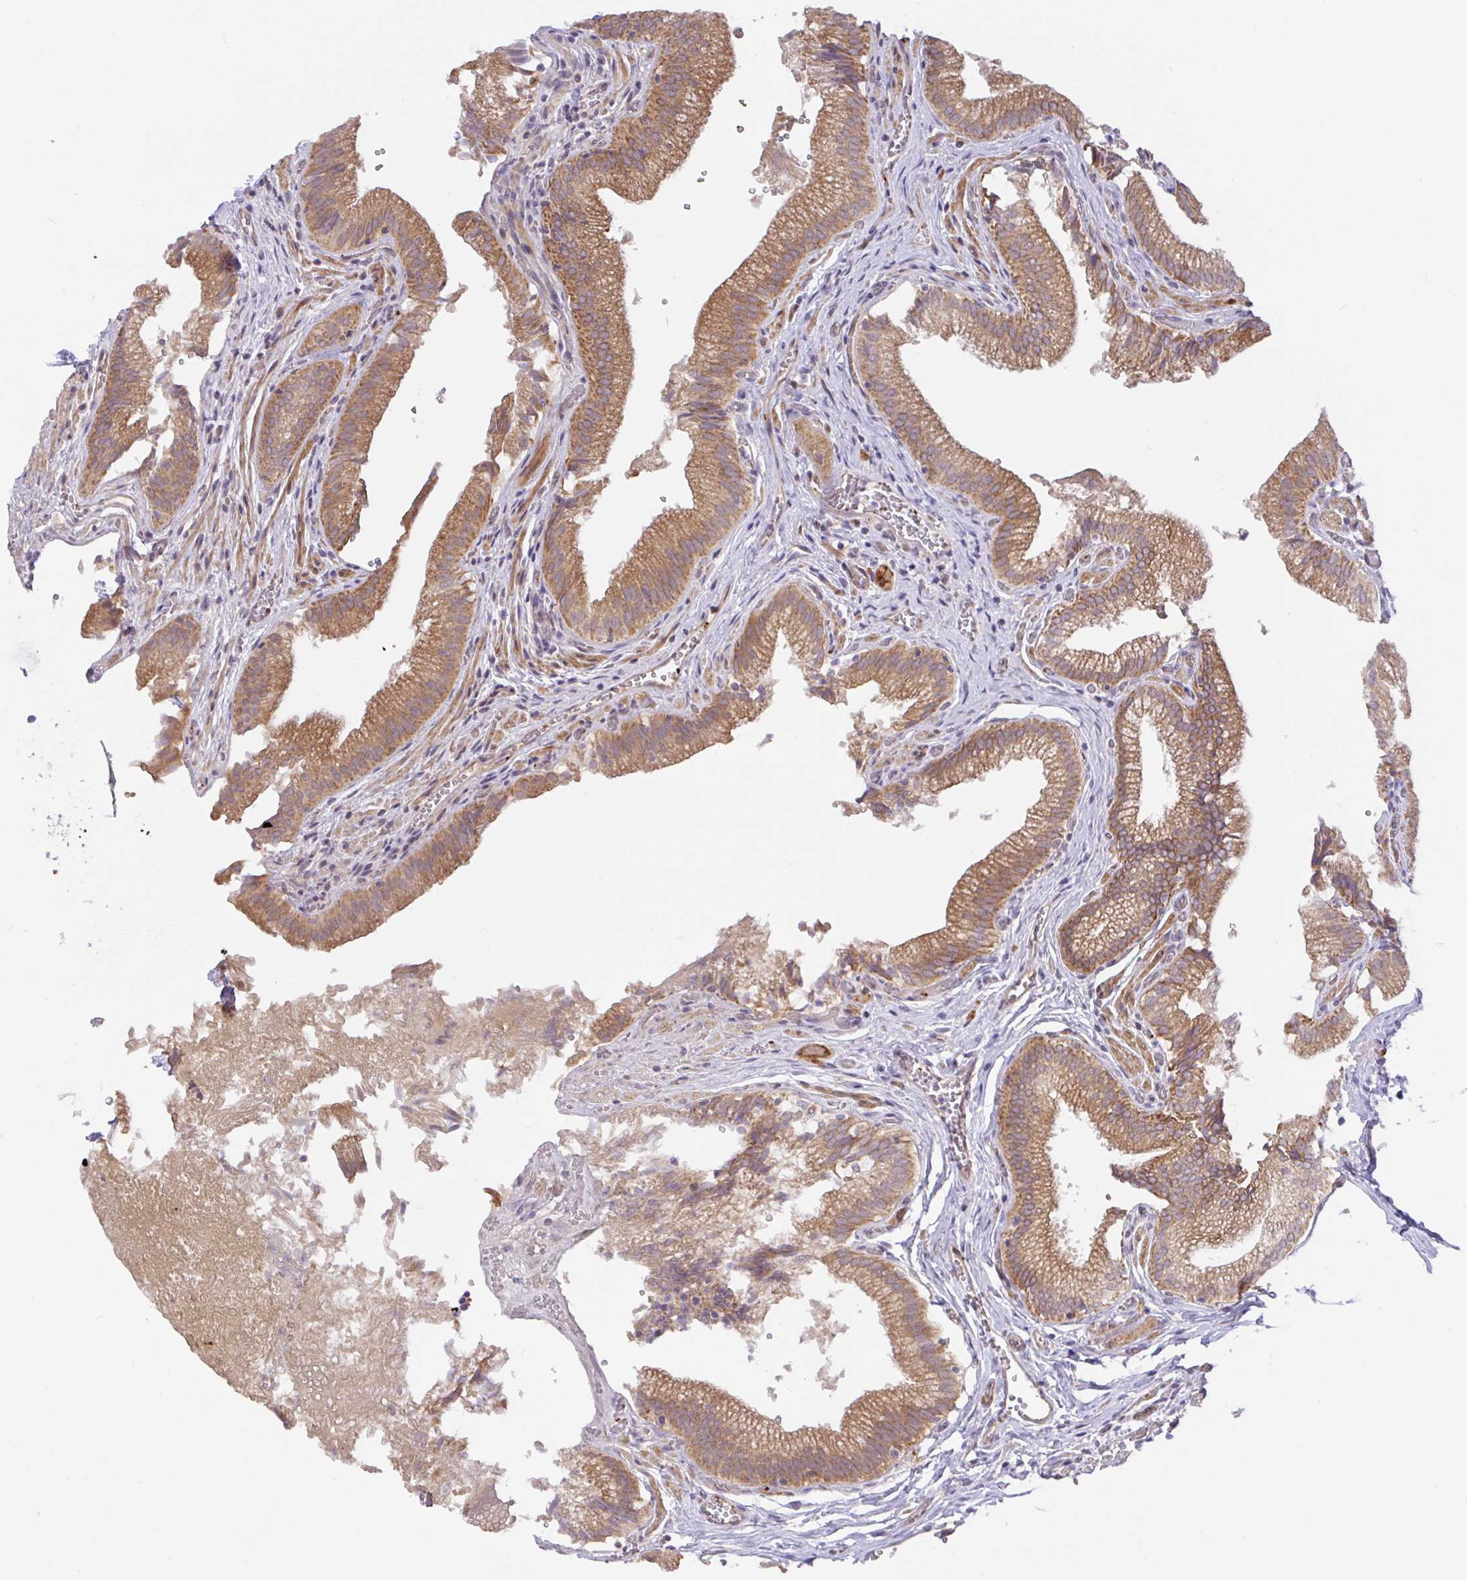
{"staining": {"intensity": "moderate", "quantity": ">75%", "location": "cytoplasmic/membranous"}, "tissue": "gallbladder", "cell_type": "Glandular cells", "image_type": "normal", "snomed": [{"axis": "morphology", "description": "Normal tissue, NOS"}, {"axis": "topography", "description": "Gallbladder"}, {"axis": "topography", "description": "Peripheral nerve tissue"}], "caption": "Immunohistochemistry (IHC) photomicrograph of benign gallbladder: human gallbladder stained using immunohistochemistry displays medium levels of moderate protein expression localized specifically in the cytoplasmic/membranous of glandular cells, appearing as a cytoplasmic/membranous brown color.", "gene": "DLEU7", "patient": {"sex": "male", "age": 17}}